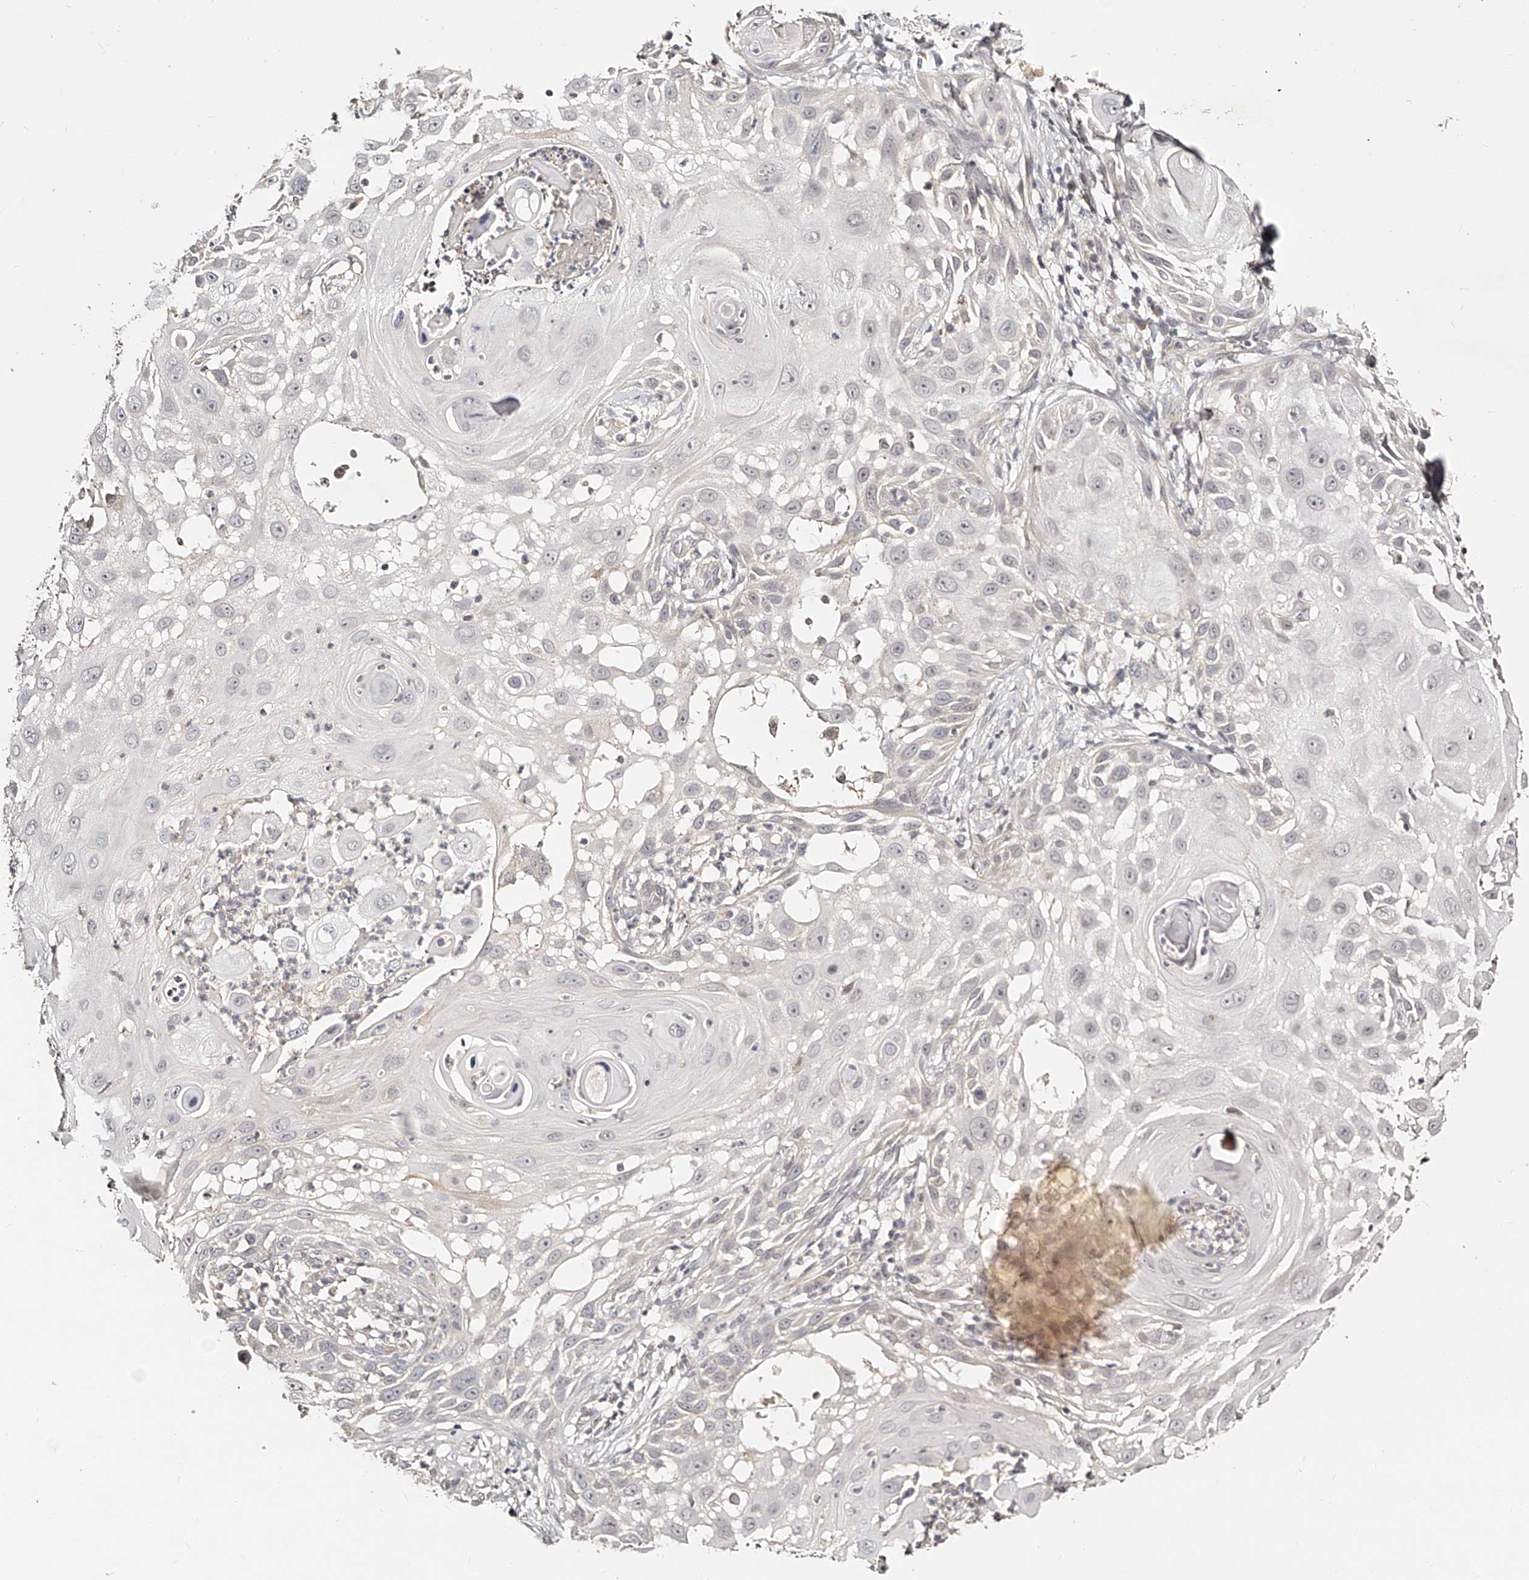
{"staining": {"intensity": "negative", "quantity": "none", "location": "none"}, "tissue": "skin cancer", "cell_type": "Tumor cells", "image_type": "cancer", "snomed": [{"axis": "morphology", "description": "Squamous cell carcinoma, NOS"}, {"axis": "topography", "description": "Skin"}], "caption": "Skin cancer stained for a protein using immunohistochemistry (IHC) exhibits no staining tumor cells.", "gene": "ZNF789", "patient": {"sex": "female", "age": 44}}